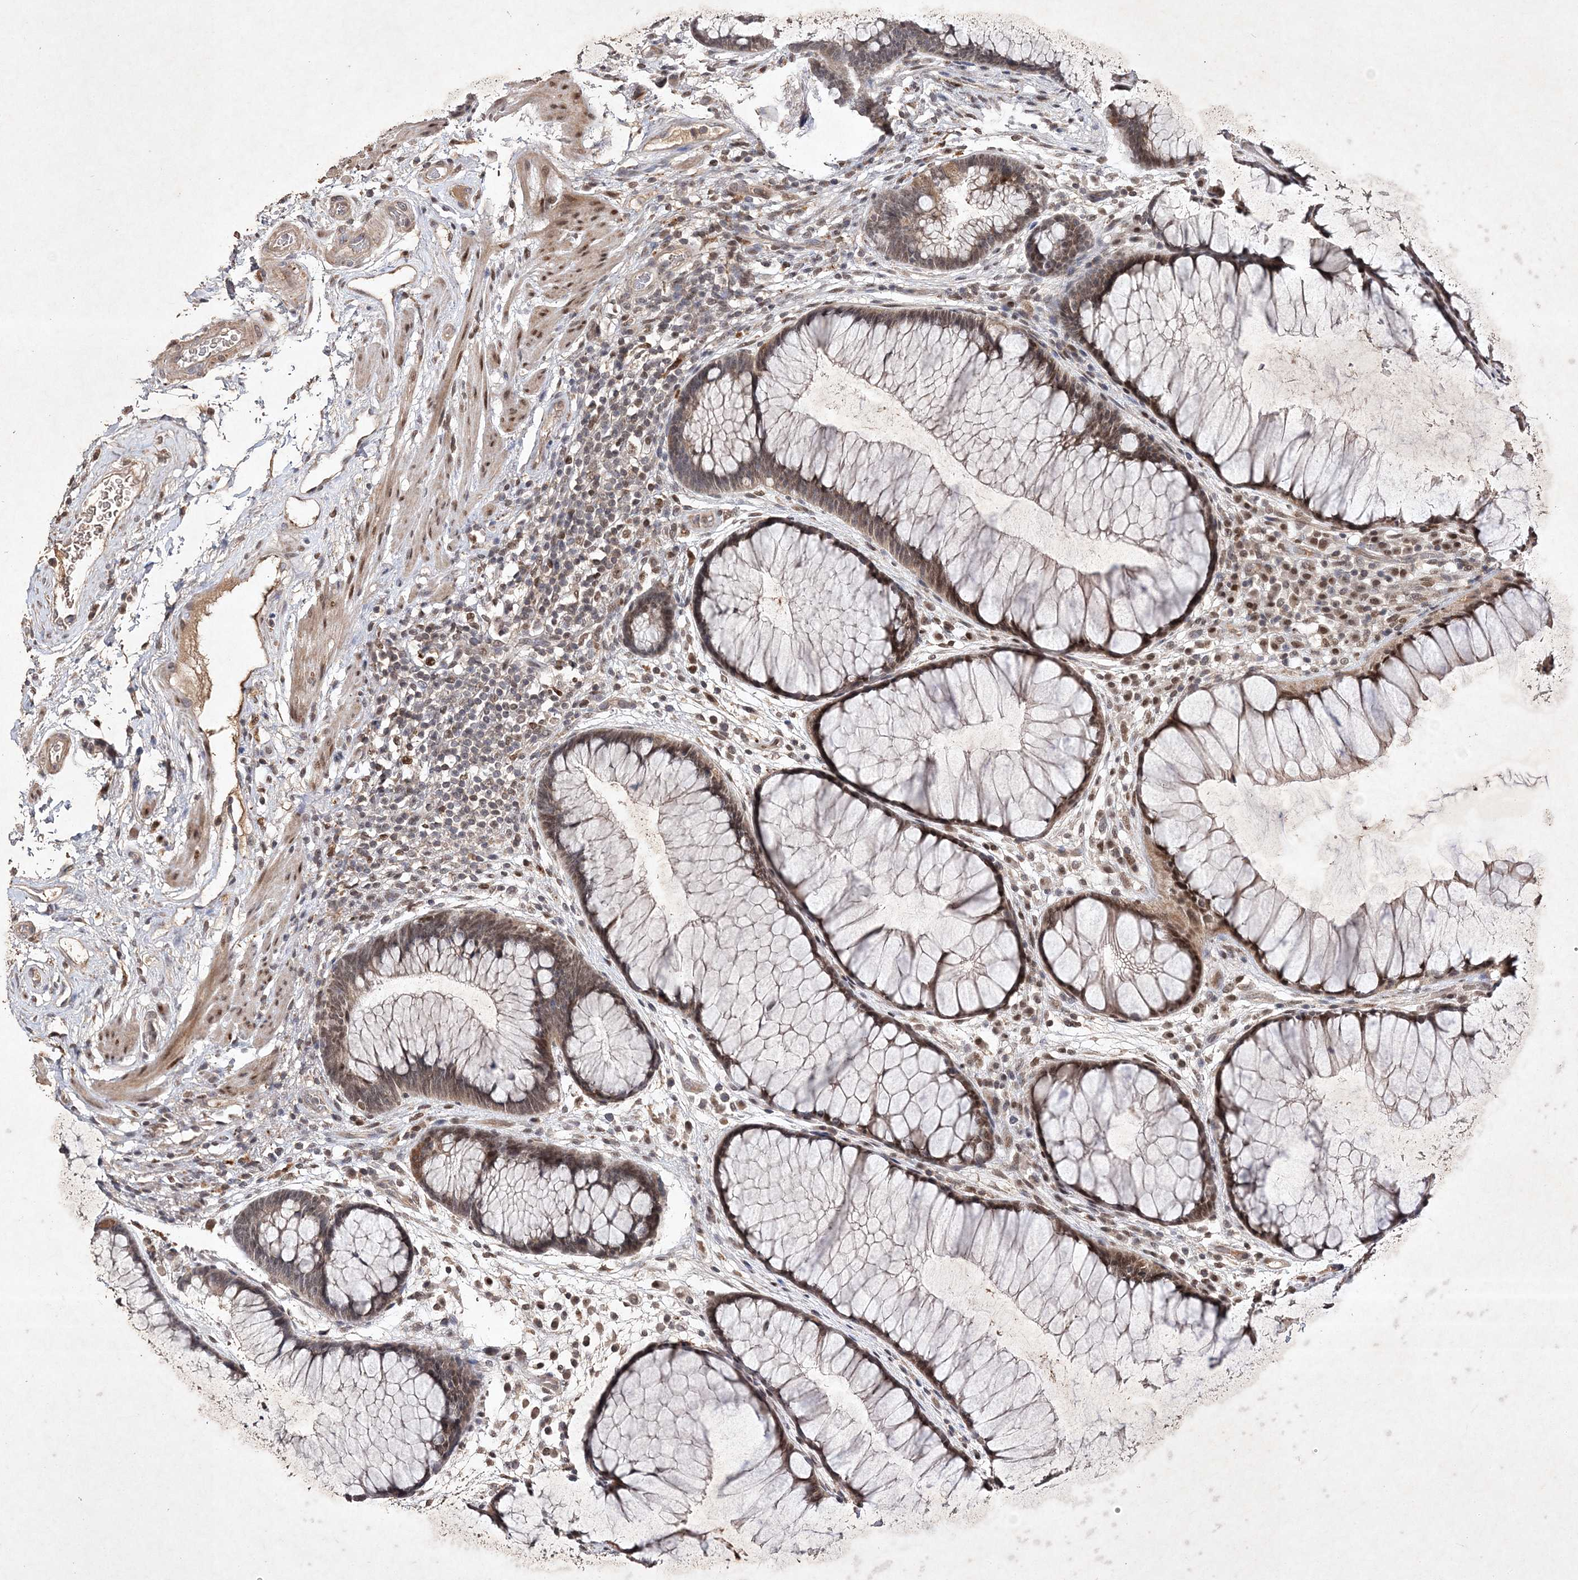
{"staining": {"intensity": "moderate", "quantity": ">75%", "location": "nuclear"}, "tissue": "rectum", "cell_type": "Glandular cells", "image_type": "normal", "snomed": [{"axis": "morphology", "description": "Normal tissue, NOS"}, {"axis": "topography", "description": "Rectum"}], "caption": "Protein staining demonstrates moderate nuclear expression in approximately >75% of glandular cells in unremarkable rectum. Using DAB (3,3'-diaminobenzidine) (brown) and hematoxylin (blue) stains, captured at high magnification using brightfield microscopy.", "gene": "C3orf38", "patient": {"sex": "male", "age": 51}}